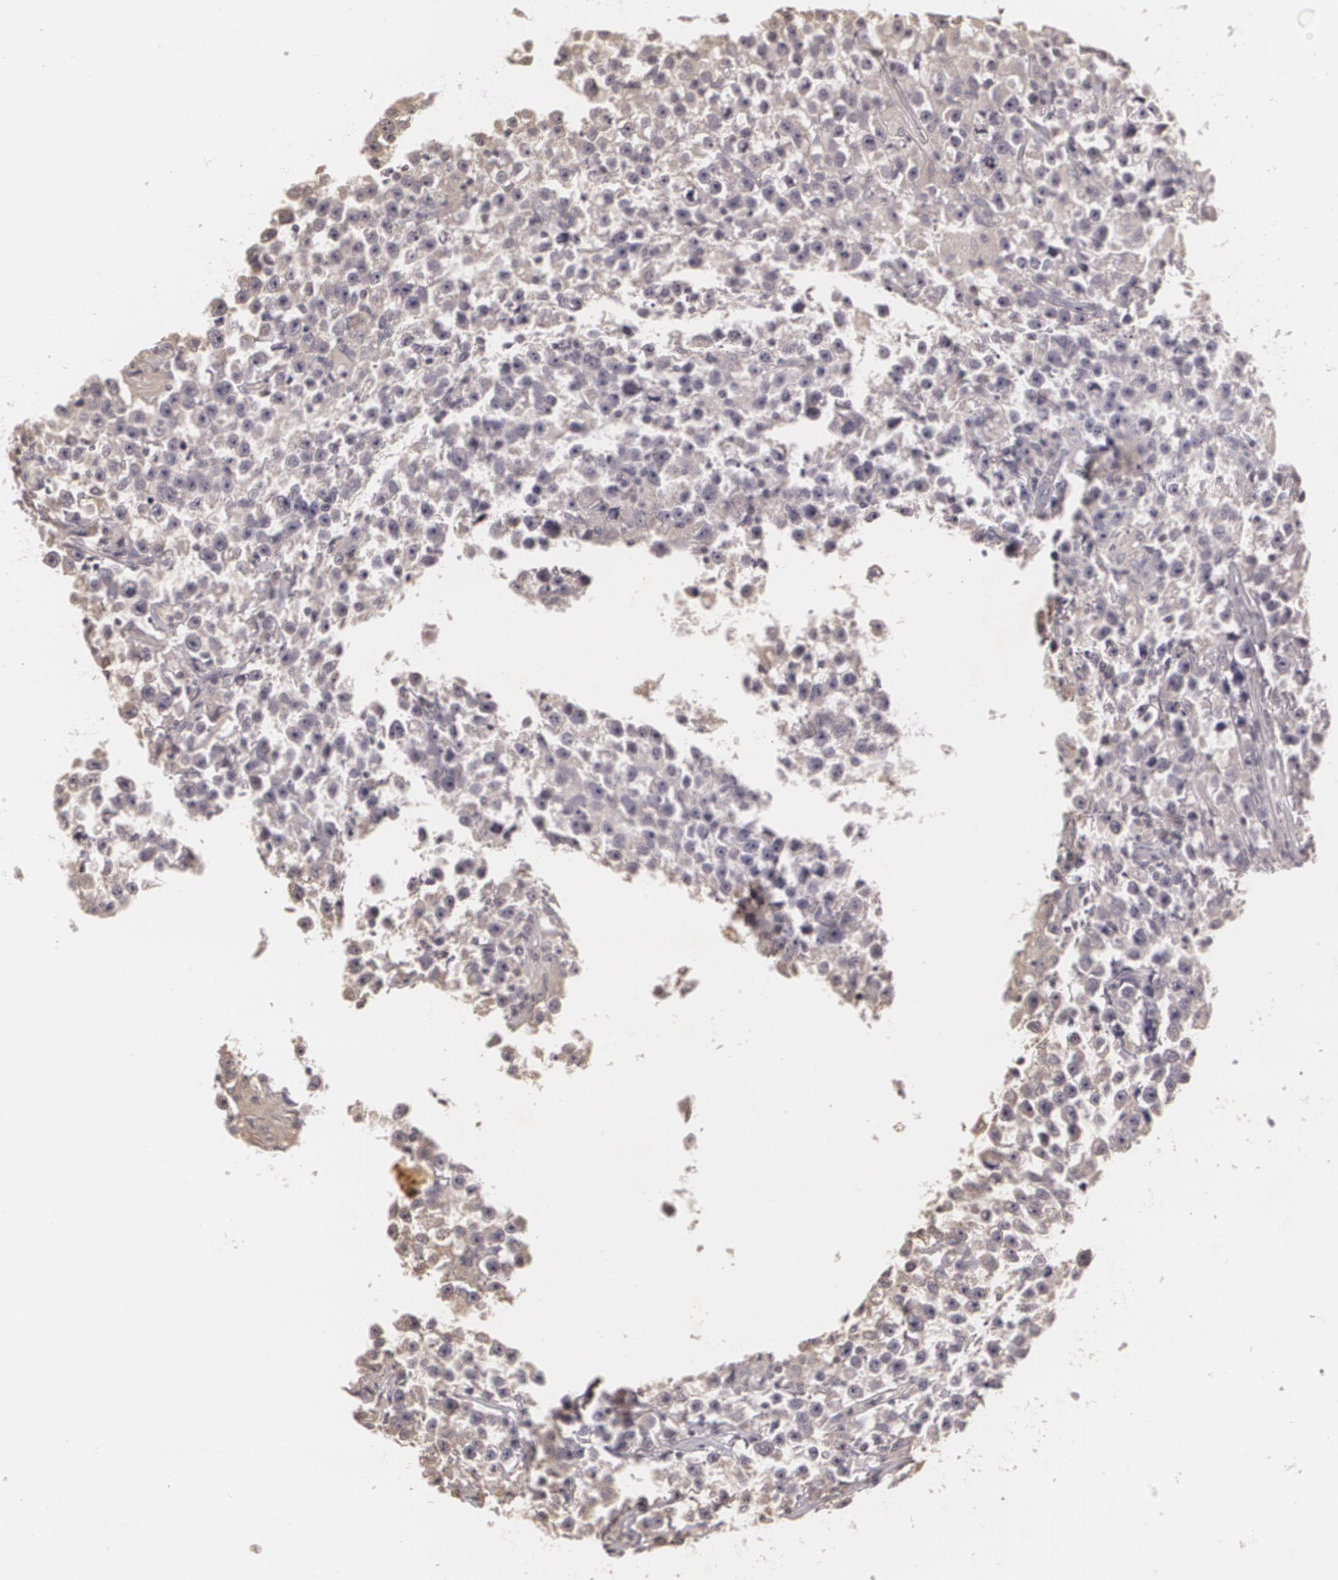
{"staining": {"intensity": "negative", "quantity": "none", "location": "none"}, "tissue": "testis cancer", "cell_type": "Tumor cells", "image_type": "cancer", "snomed": [{"axis": "morphology", "description": "Seminoma, NOS"}, {"axis": "topography", "description": "Testis"}], "caption": "Immunohistochemistry histopathology image of neoplastic tissue: seminoma (testis) stained with DAB displays no significant protein staining in tumor cells.", "gene": "MUC1", "patient": {"sex": "male", "age": 33}}